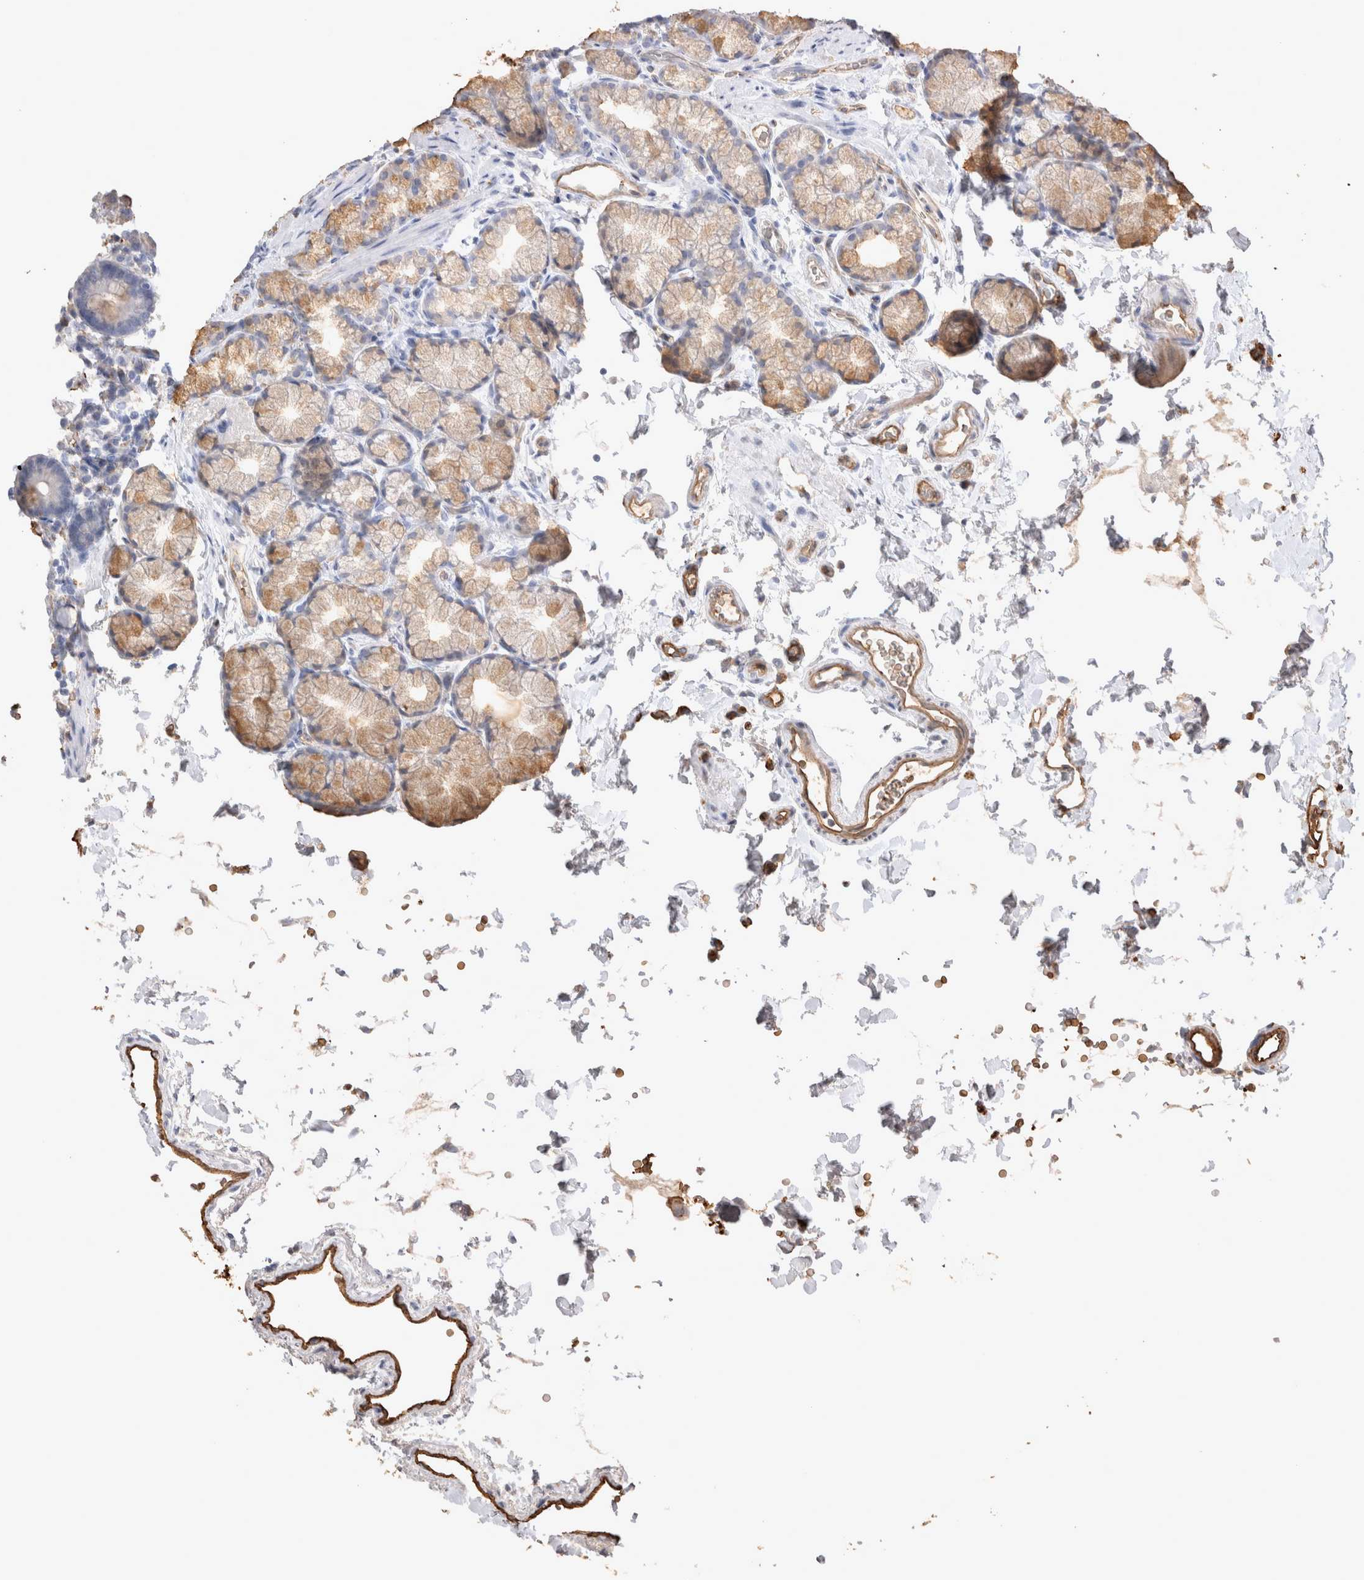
{"staining": {"intensity": "moderate", "quantity": "25%-75%", "location": "cytoplasmic/membranous"}, "tissue": "duodenum", "cell_type": "Glandular cells", "image_type": "normal", "snomed": [{"axis": "morphology", "description": "Normal tissue, NOS"}, {"axis": "topography", "description": "Duodenum"}], "caption": "Immunohistochemical staining of unremarkable human duodenum displays moderate cytoplasmic/membranous protein staining in approximately 25%-75% of glandular cells. (brown staining indicates protein expression, while blue staining denotes nuclei).", "gene": "IL17RC", "patient": {"sex": "male", "age": 54}}